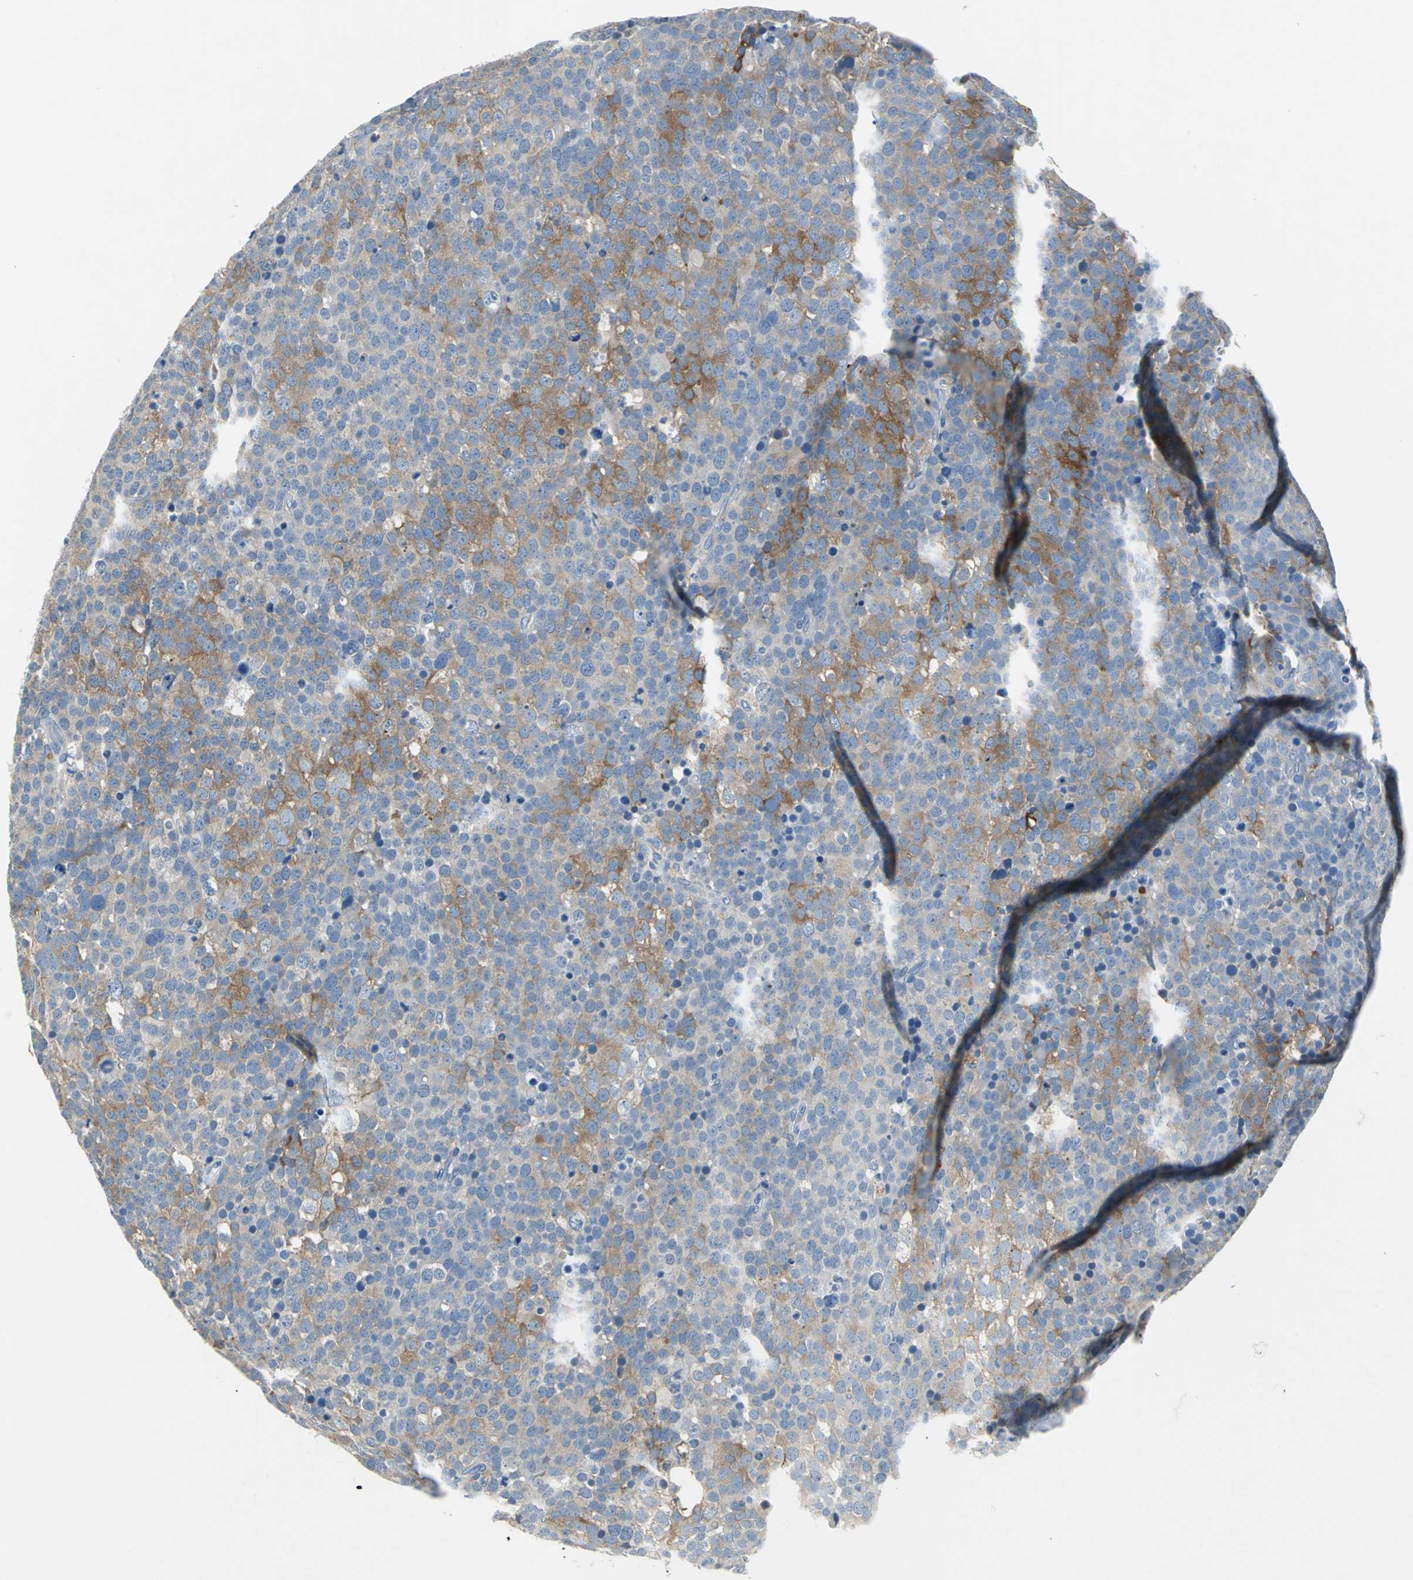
{"staining": {"intensity": "weak", "quantity": "25%-75%", "location": "cytoplasmic/membranous"}, "tissue": "testis cancer", "cell_type": "Tumor cells", "image_type": "cancer", "snomed": [{"axis": "morphology", "description": "Seminoma, NOS"}, {"axis": "topography", "description": "Testis"}], "caption": "Immunohistochemistry of human testis cancer (seminoma) reveals low levels of weak cytoplasmic/membranous expression in about 25%-75% of tumor cells.", "gene": "EFNB3", "patient": {"sex": "male", "age": 71}}